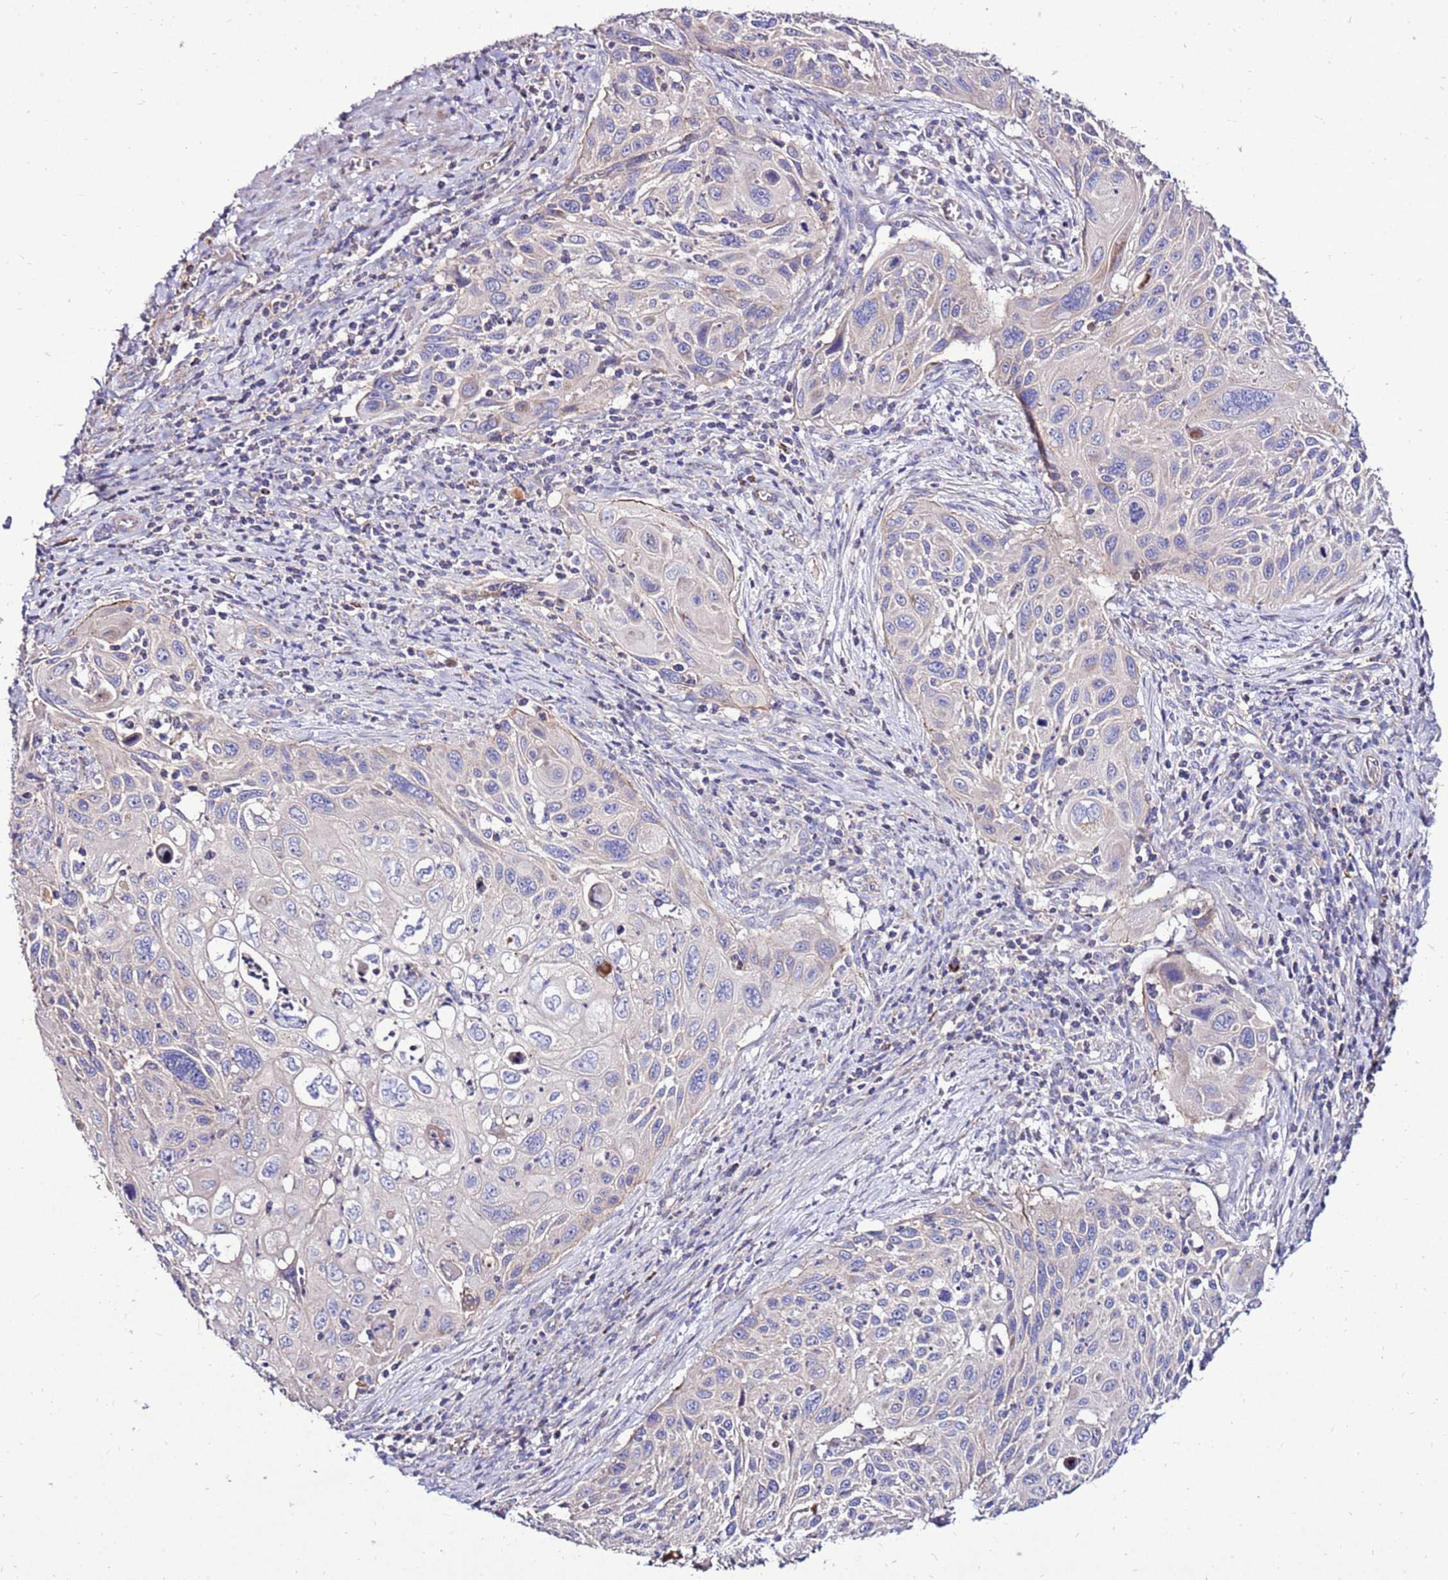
{"staining": {"intensity": "negative", "quantity": "none", "location": "none"}, "tissue": "cervical cancer", "cell_type": "Tumor cells", "image_type": "cancer", "snomed": [{"axis": "morphology", "description": "Squamous cell carcinoma, NOS"}, {"axis": "topography", "description": "Cervix"}], "caption": "IHC histopathology image of cervical squamous cell carcinoma stained for a protein (brown), which reveals no expression in tumor cells.", "gene": "TMEM106C", "patient": {"sex": "female", "age": 70}}